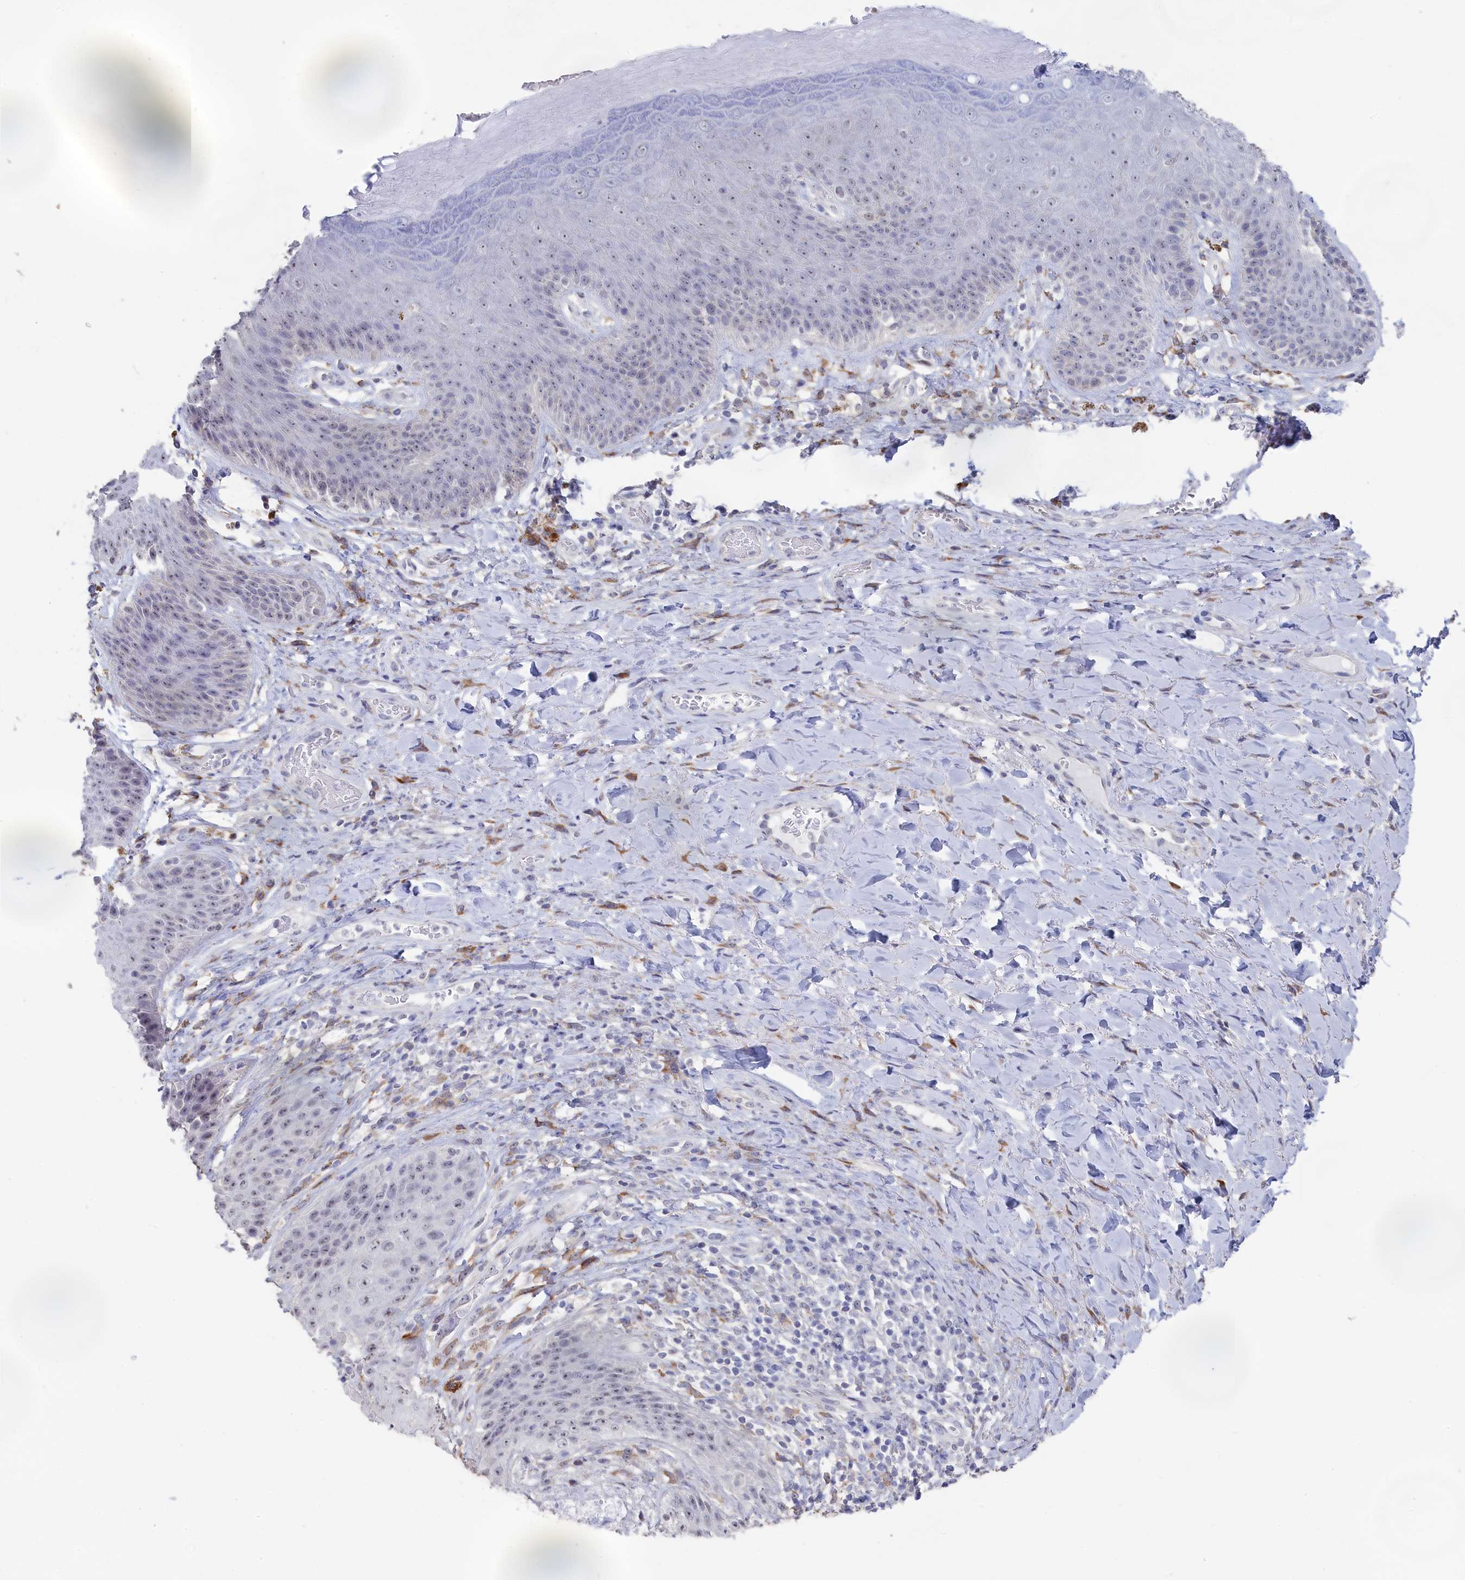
{"staining": {"intensity": "moderate", "quantity": "<25%", "location": "cytoplasmic/membranous,nuclear"}, "tissue": "skin", "cell_type": "Epidermal cells", "image_type": "normal", "snomed": [{"axis": "morphology", "description": "Normal tissue, NOS"}, {"axis": "topography", "description": "Anal"}], "caption": "DAB immunohistochemical staining of benign skin reveals moderate cytoplasmic/membranous,nuclear protein positivity in approximately <25% of epidermal cells.", "gene": "SEMG2", "patient": {"sex": "female", "age": 89}}